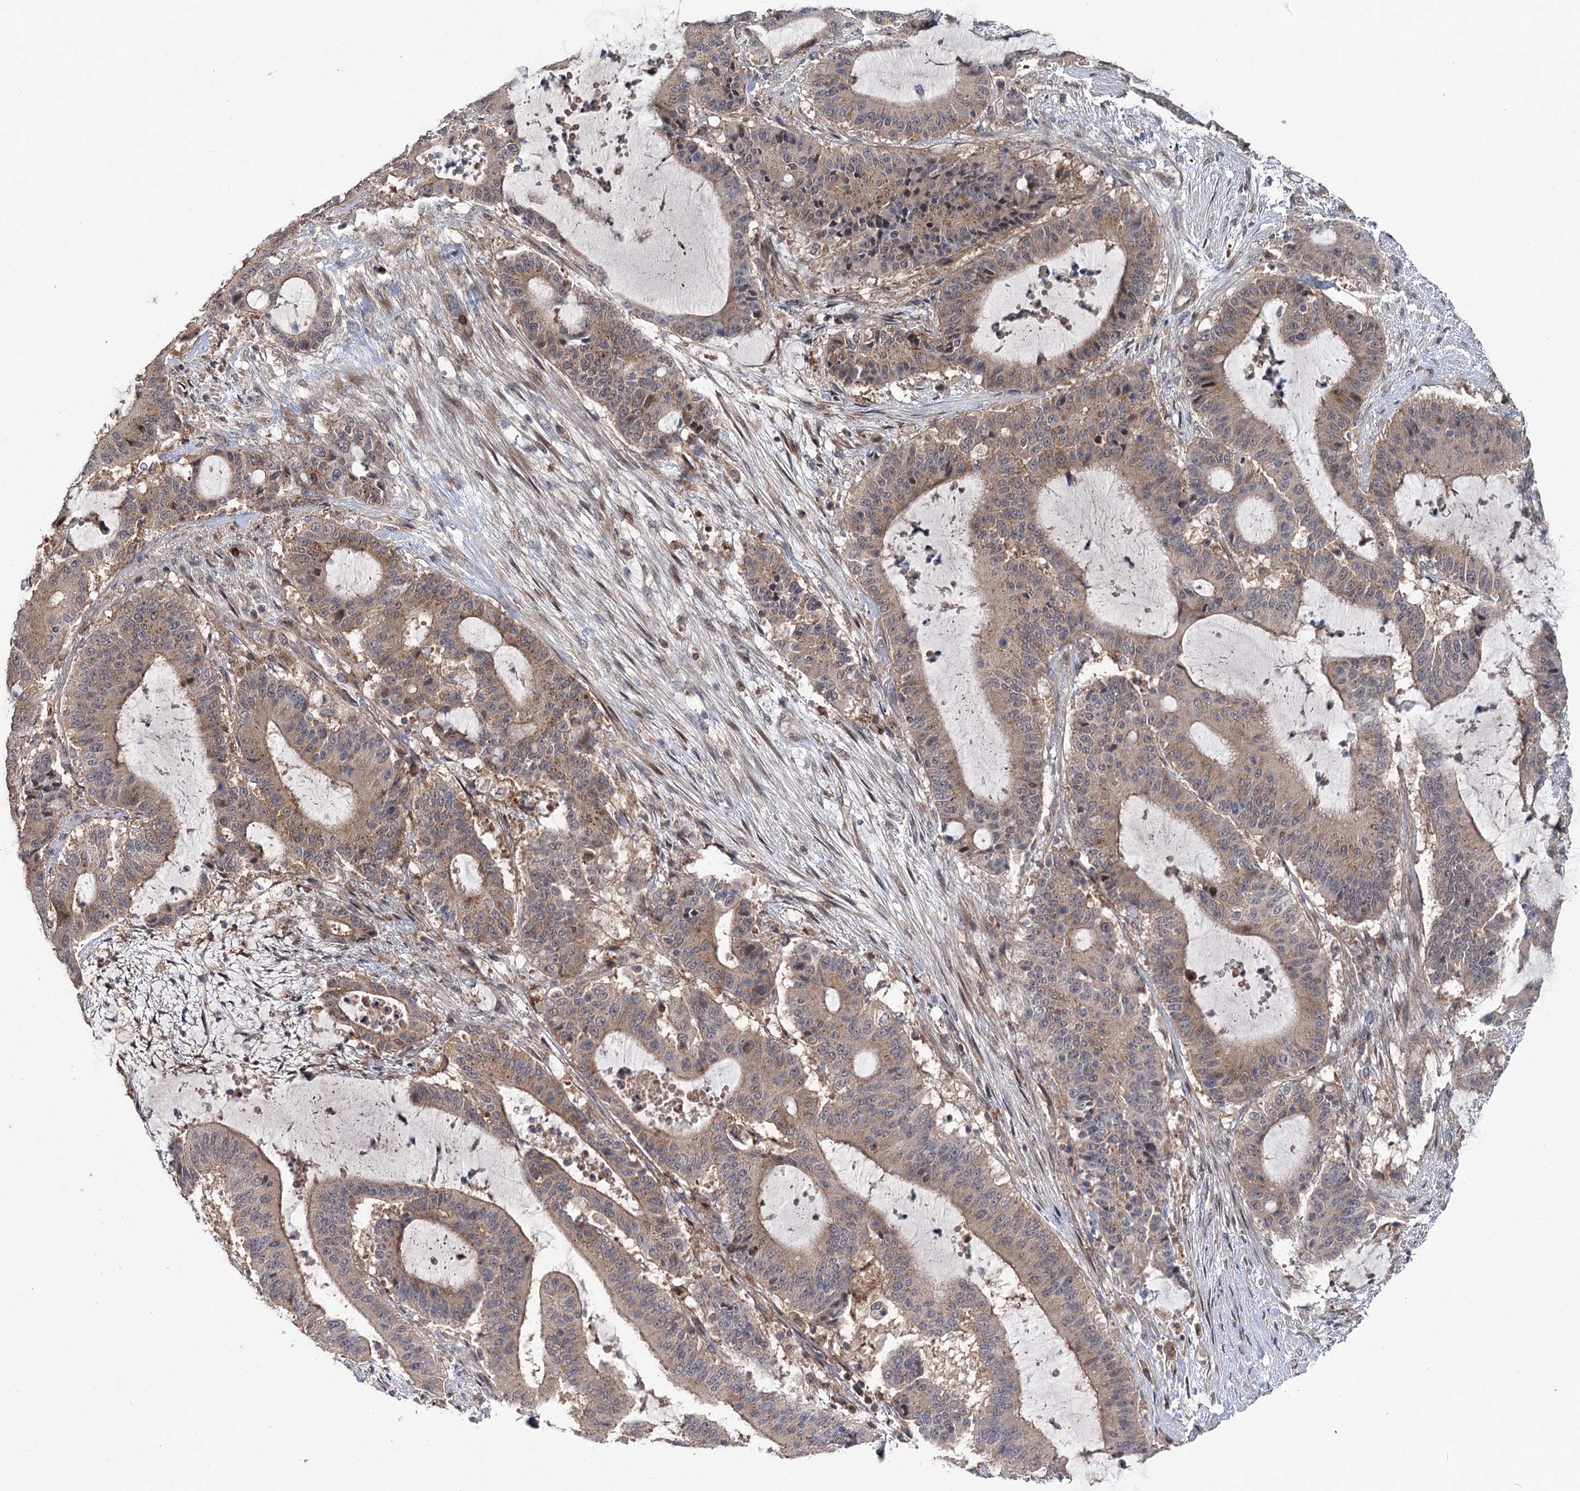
{"staining": {"intensity": "moderate", "quantity": "25%-75%", "location": "cytoplasmic/membranous"}, "tissue": "liver cancer", "cell_type": "Tumor cells", "image_type": "cancer", "snomed": [{"axis": "morphology", "description": "Normal tissue, NOS"}, {"axis": "morphology", "description": "Cholangiocarcinoma"}, {"axis": "topography", "description": "Liver"}, {"axis": "topography", "description": "Peripheral nerve tissue"}], "caption": "Immunohistochemical staining of liver cancer reveals medium levels of moderate cytoplasmic/membranous expression in approximately 25%-75% of tumor cells. (Stains: DAB (3,3'-diaminobenzidine) in brown, nuclei in blue, Microscopy: brightfield microscopy at high magnification).", "gene": "STX6", "patient": {"sex": "female", "age": 73}}